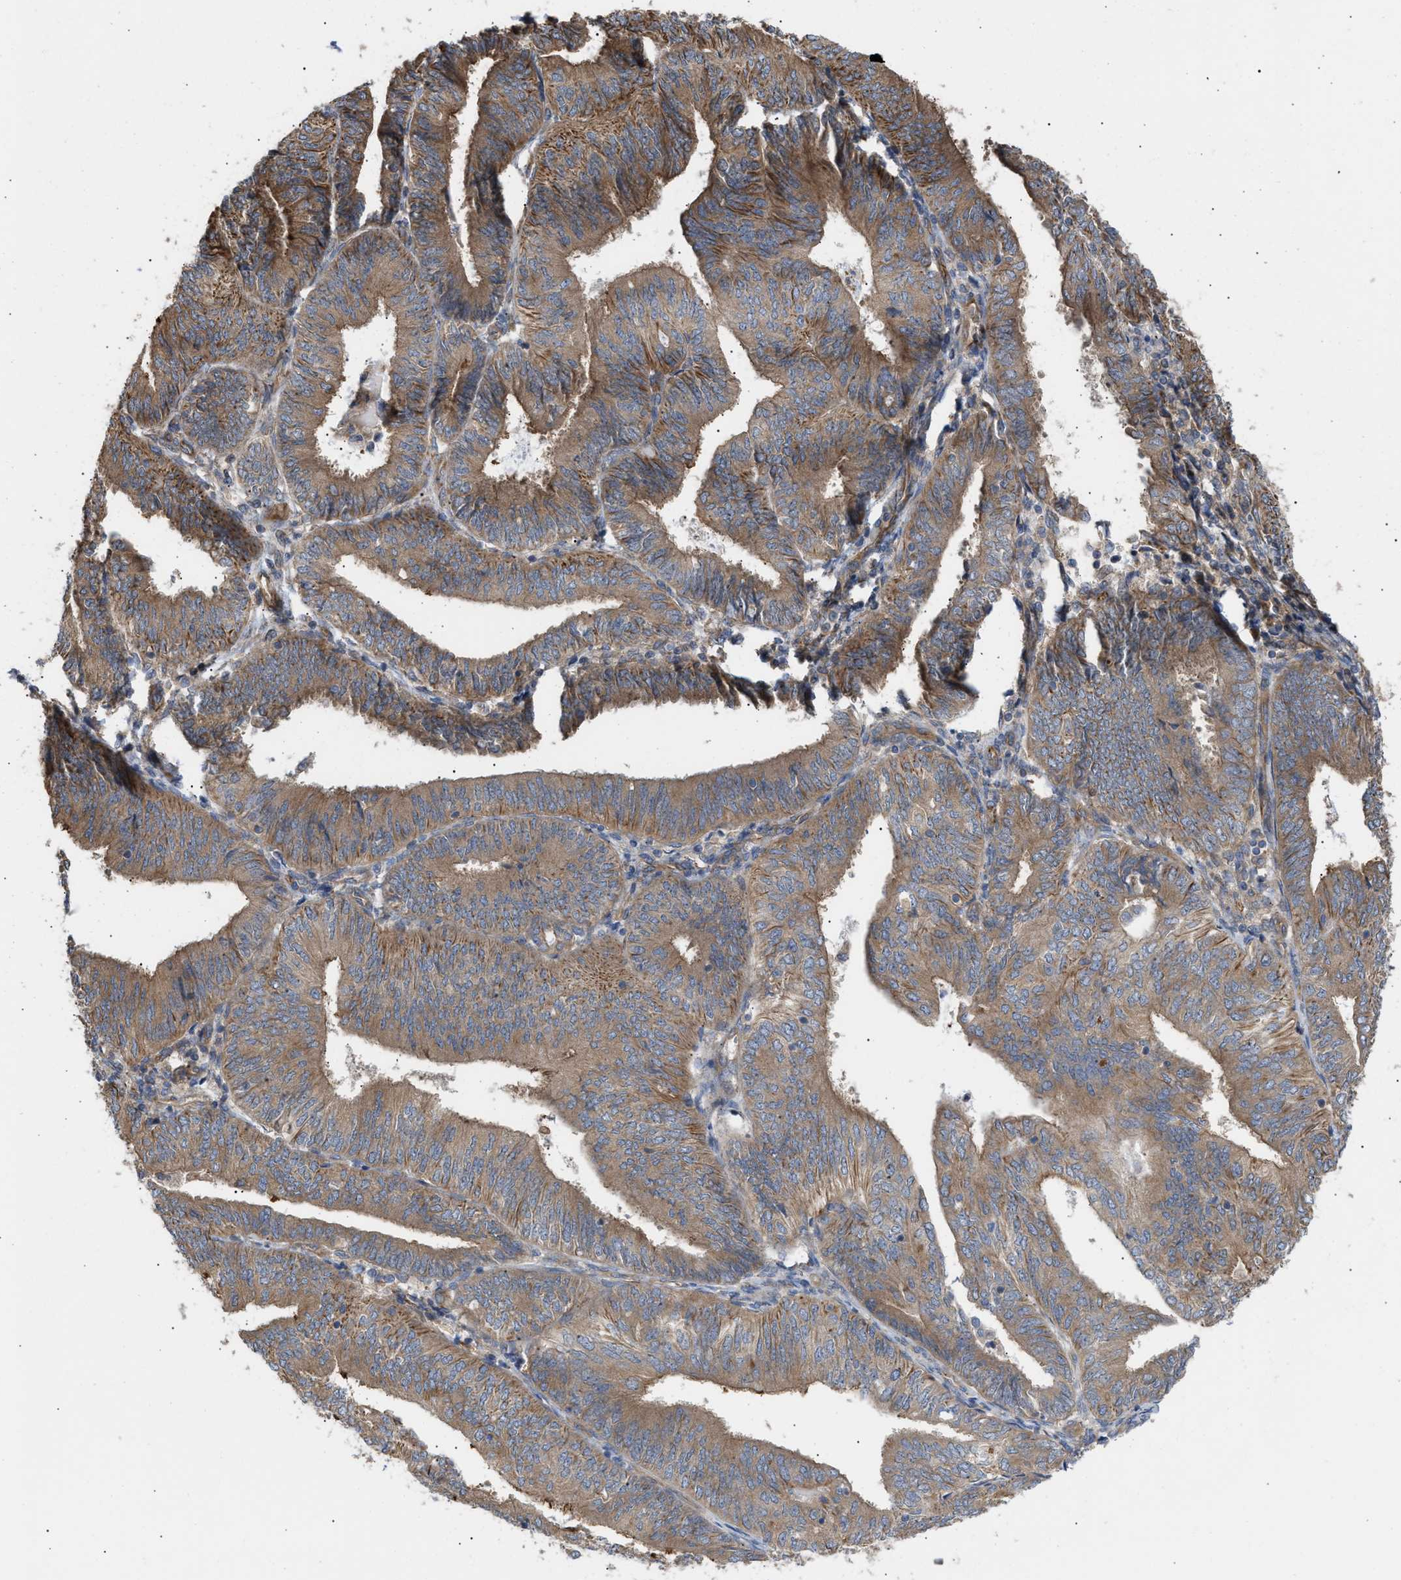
{"staining": {"intensity": "moderate", "quantity": ">75%", "location": "cytoplasmic/membranous"}, "tissue": "endometrial cancer", "cell_type": "Tumor cells", "image_type": "cancer", "snomed": [{"axis": "morphology", "description": "Adenocarcinoma, NOS"}, {"axis": "topography", "description": "Endometrium"}], "caption": "Adenocarcinoma (endometrial) stained with a brown dye demonstrates moderate cytoplasmic/membranous positive staining in approximately >75% of tumor cells.", "gene": "EPS15L1", "patient": {"sex": "female", "age": 58}}